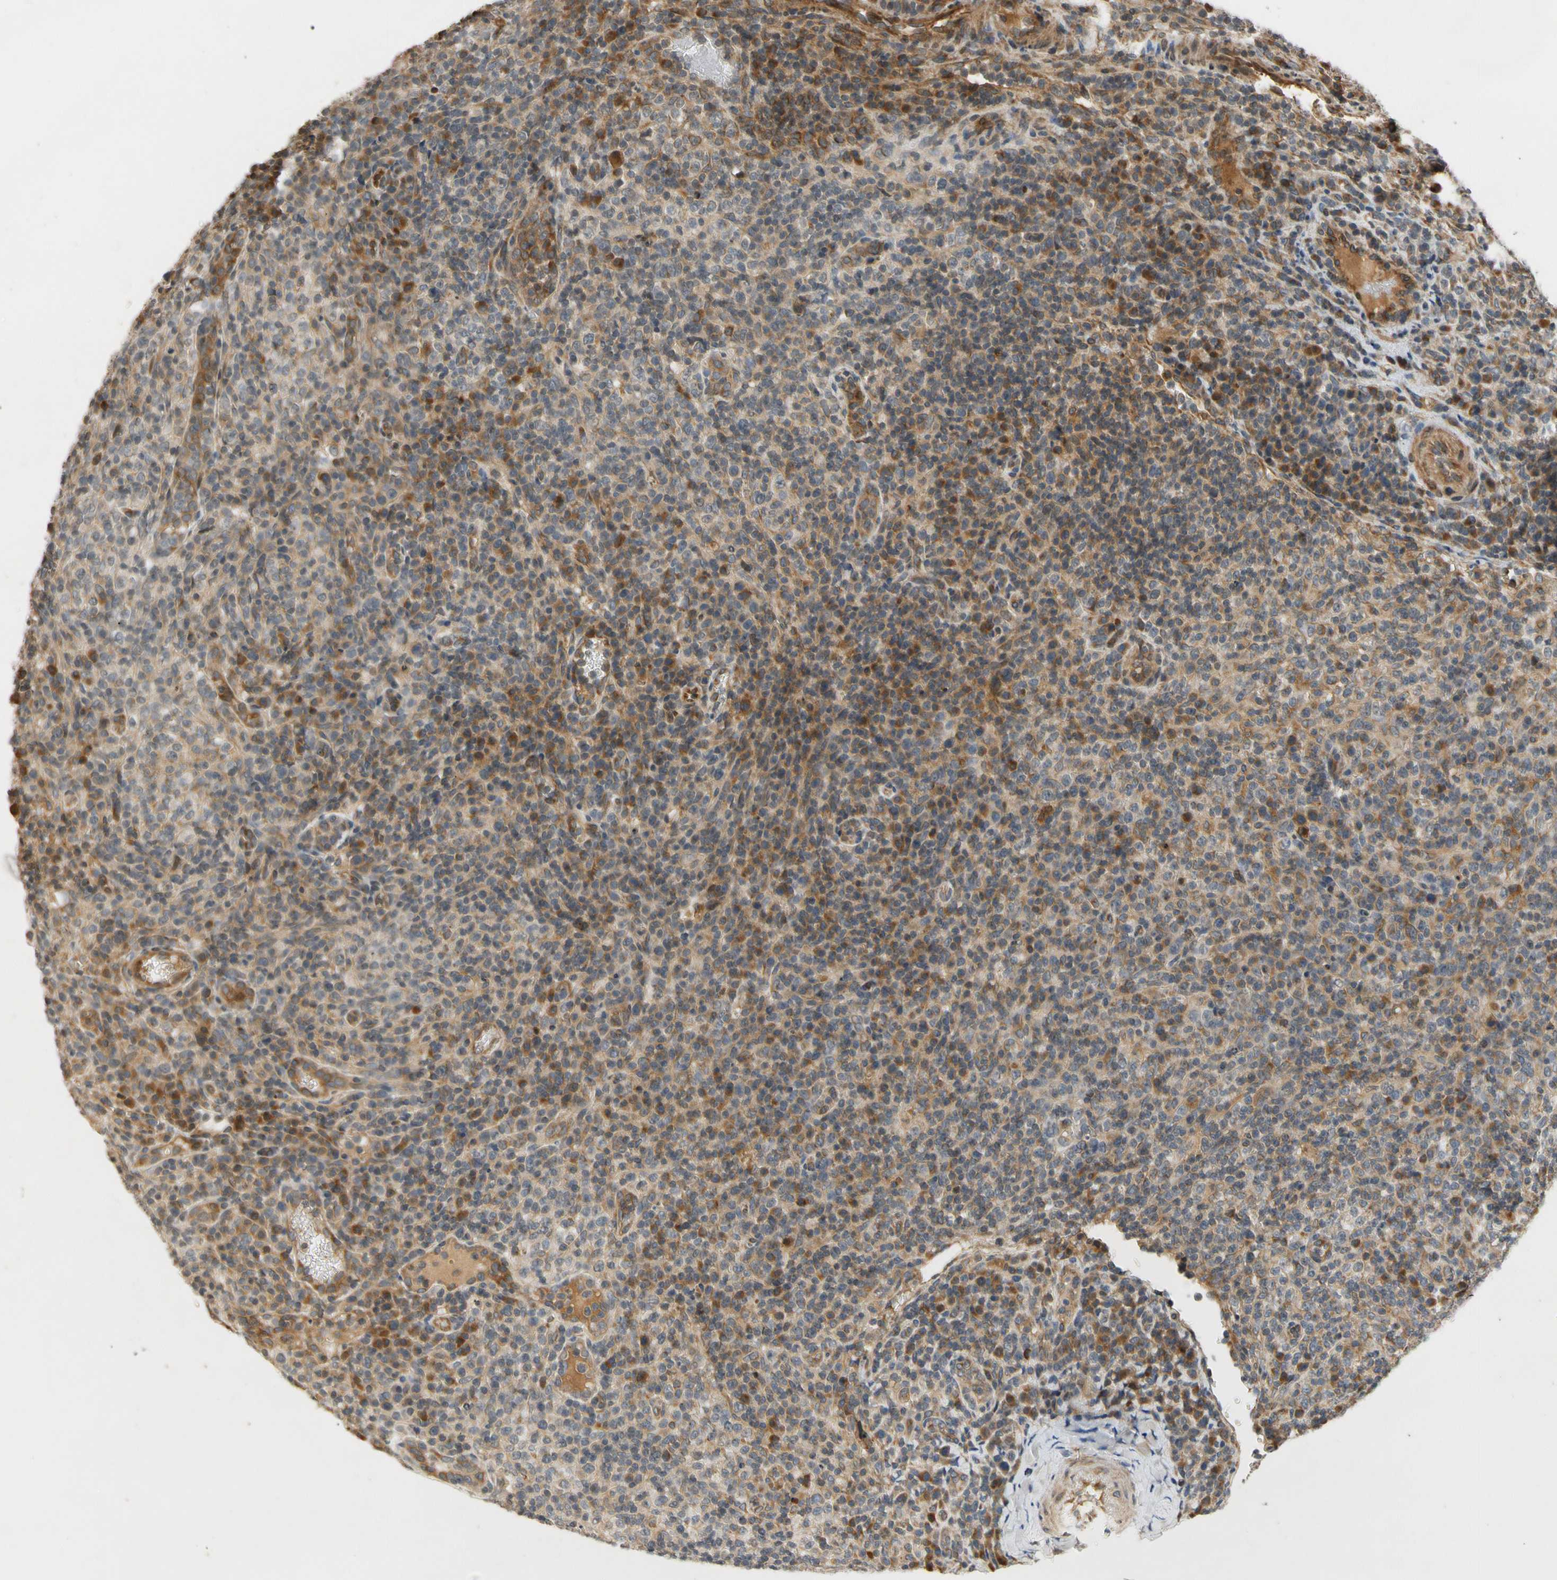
{"staining": {"intensity": "moderate", "quantity": ">75%", "location": "cytoplasmic/membranous"}, "tissue": "lymphoma", "cell_type": "Tumor cells", "image_type": "cancer", "snomed": [{"axis": "morphology", "description": "Malignant lymphoma, non-Hodgkin's type, High grade"}, {"axis": "topography", "description": "Lymph node"}], "caption": "Protein expression analysis of human high-grade malignant lymphoma, non-Hodgkin's type reveals moderate cytoplasmic/membranous staining in about >75% of tumor cells.", "gene": "ATP2C1", "patient": {"sex": "female", "age": 76}}